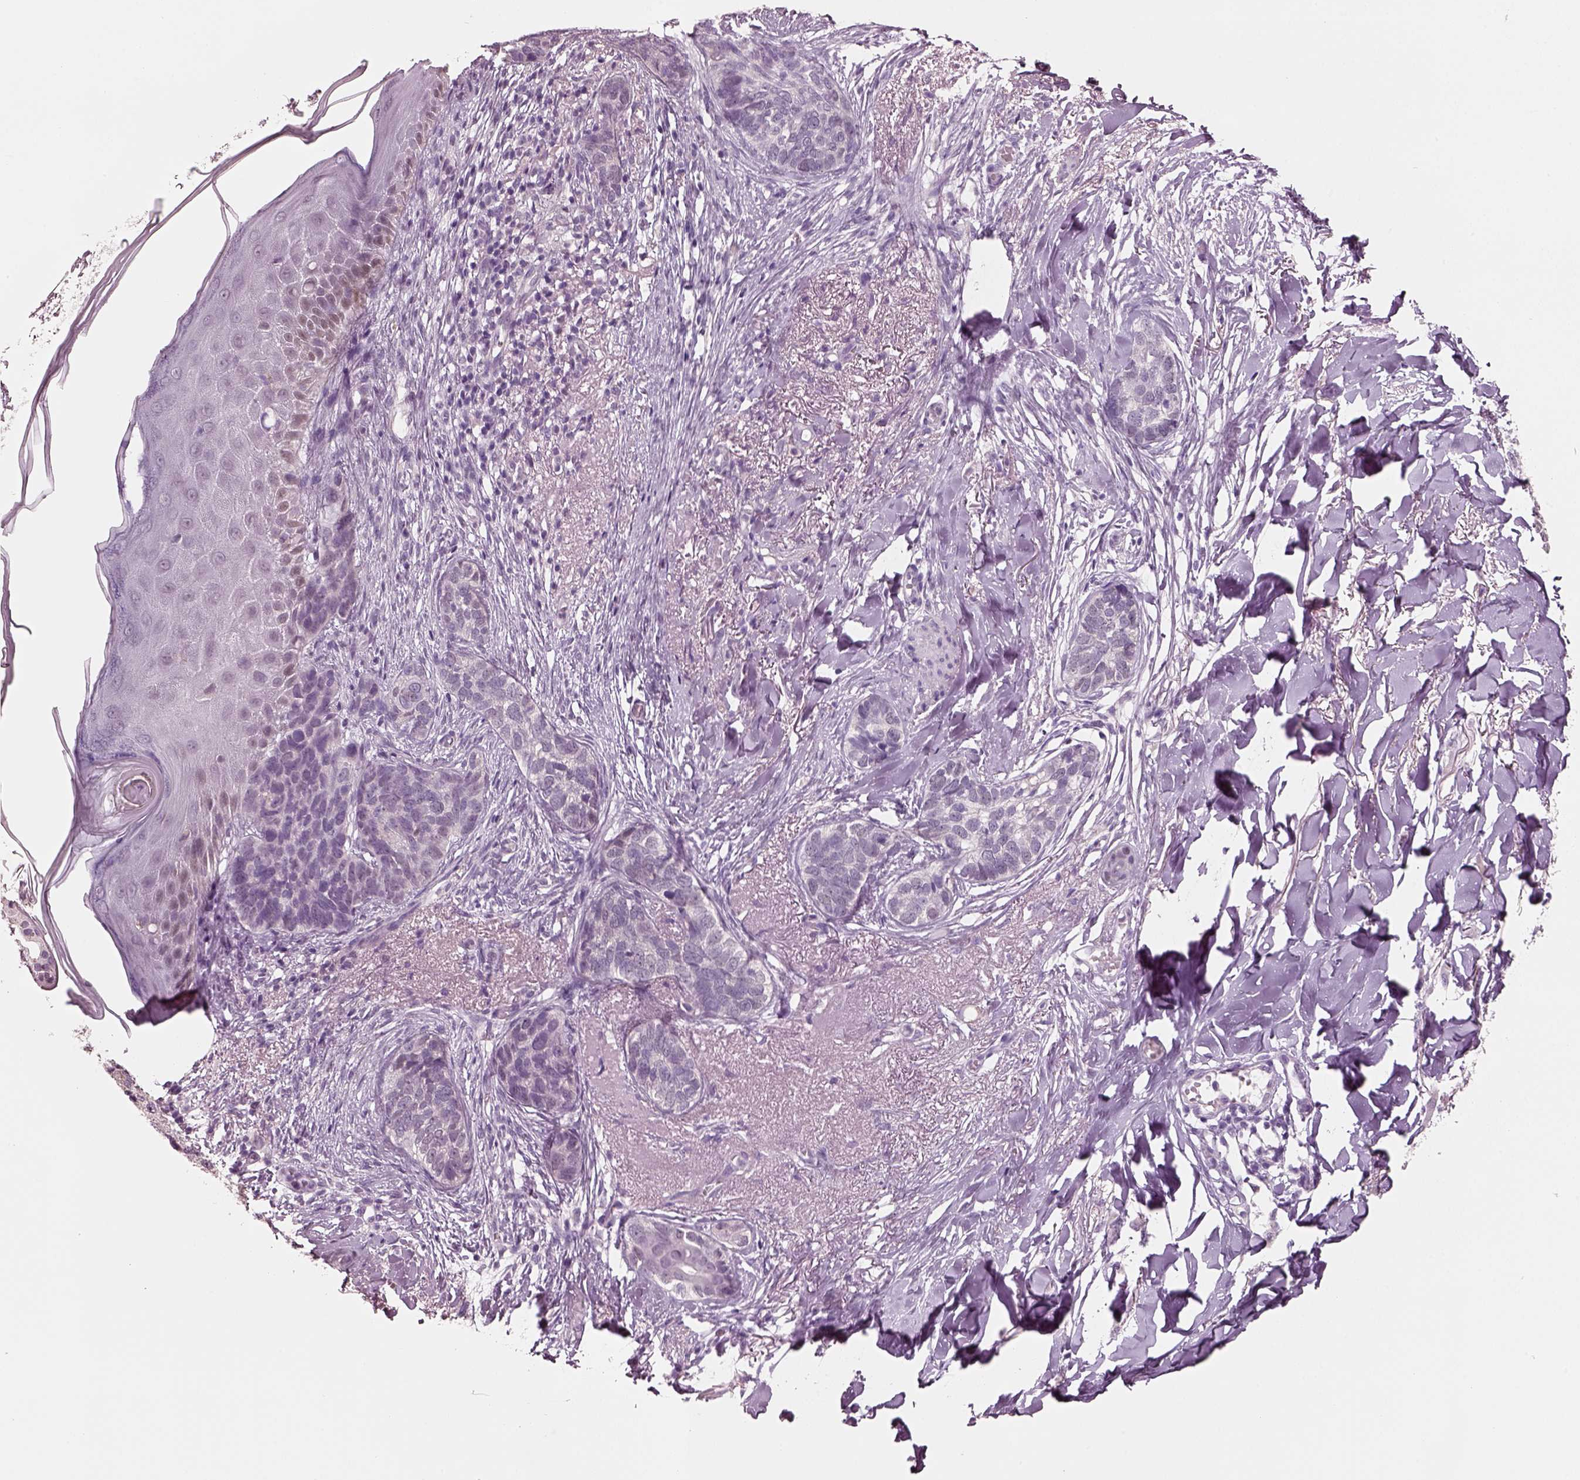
{"staining": {"intensity": "weak", "quantity": "25%-75%", "location": "cytoplasmic/membranous"}, "tissue": "skin cancer", "cell_type": "Tumor cells", "image_type": "cancer", "snomed": [{"axis": "morphology", "description": "Normal tissue, NOS"}, {"axis": "morphology", "description": "Basal cell carcinoma"}, {"axis": "topography", "description": "Skin"}], "caption": "Basal cell carcinoma (skin) was stained to show a protein in brown. There is low levels of weak cytoplasmic/membranous staining in about 25%-75% of tumor cells.", "gene": "ELSPBP1", "patient": {"sex": "male", "age": 84}}